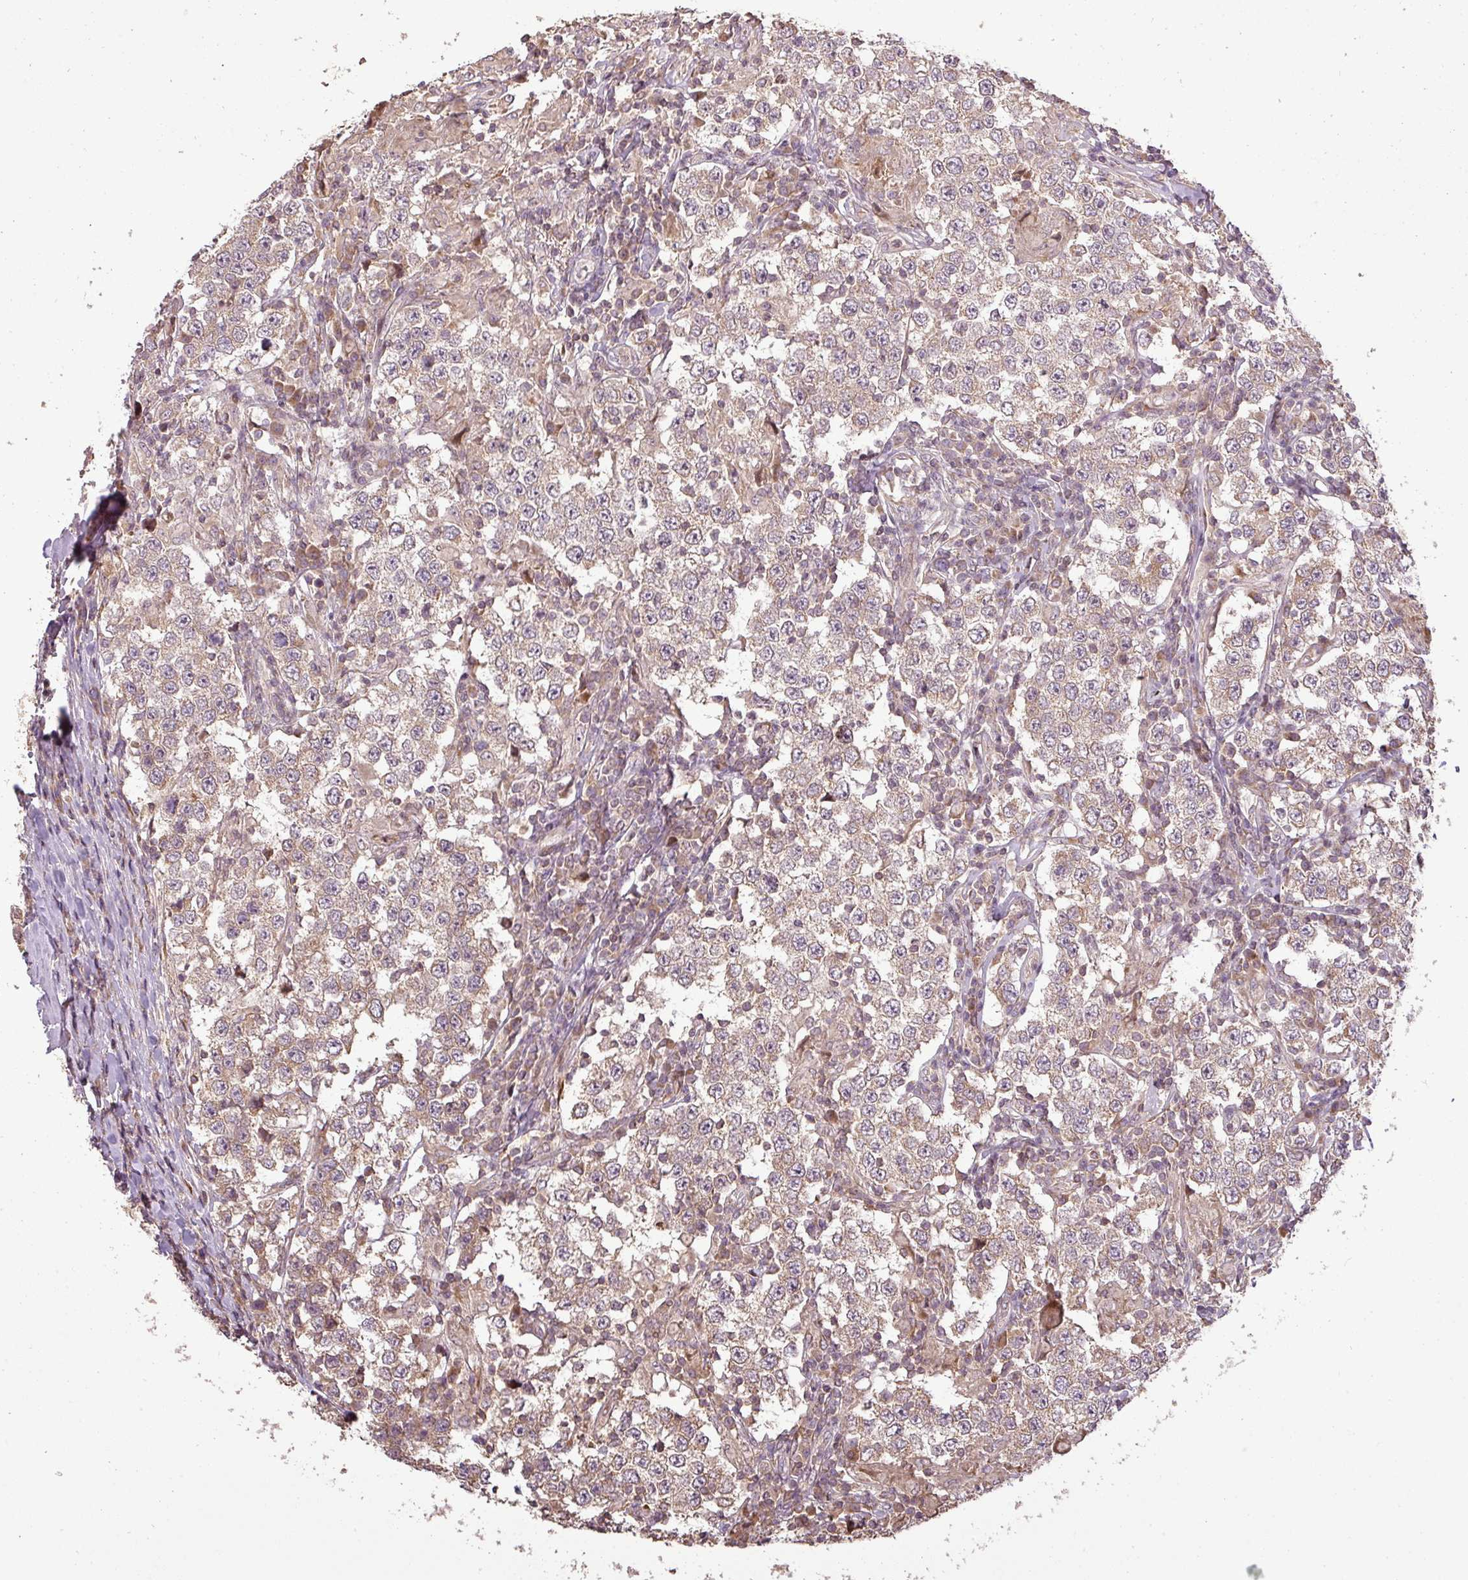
{"staining": {"intensity": "weak", "quantity": ">75%", "location": "cytoplasmic/membranous"}, "tissue": "testis cancer", "cell_type": "Tumor cells", "image_type": "cancer", "snomed": [{"axis": "morphology", "description": "Seminoma, NOS"}, {"axis": "morphology", "description": "Carcinoma, Embryonal, NOS"}, {"axis": "topography", "description": "Testis"}], "caption": "High-magnification brightfield microscopy of testis seminoma stained with DAB (3,3'-diaminobenzidine) (brown) and counterstained with hematoxylin (blue). tumor cells exhibit weak cytoplasmic/membranous staining is appreciated in about>75% of cells.", "gene": "FAIM", "patient": {"sex": "male", "age": 41}}